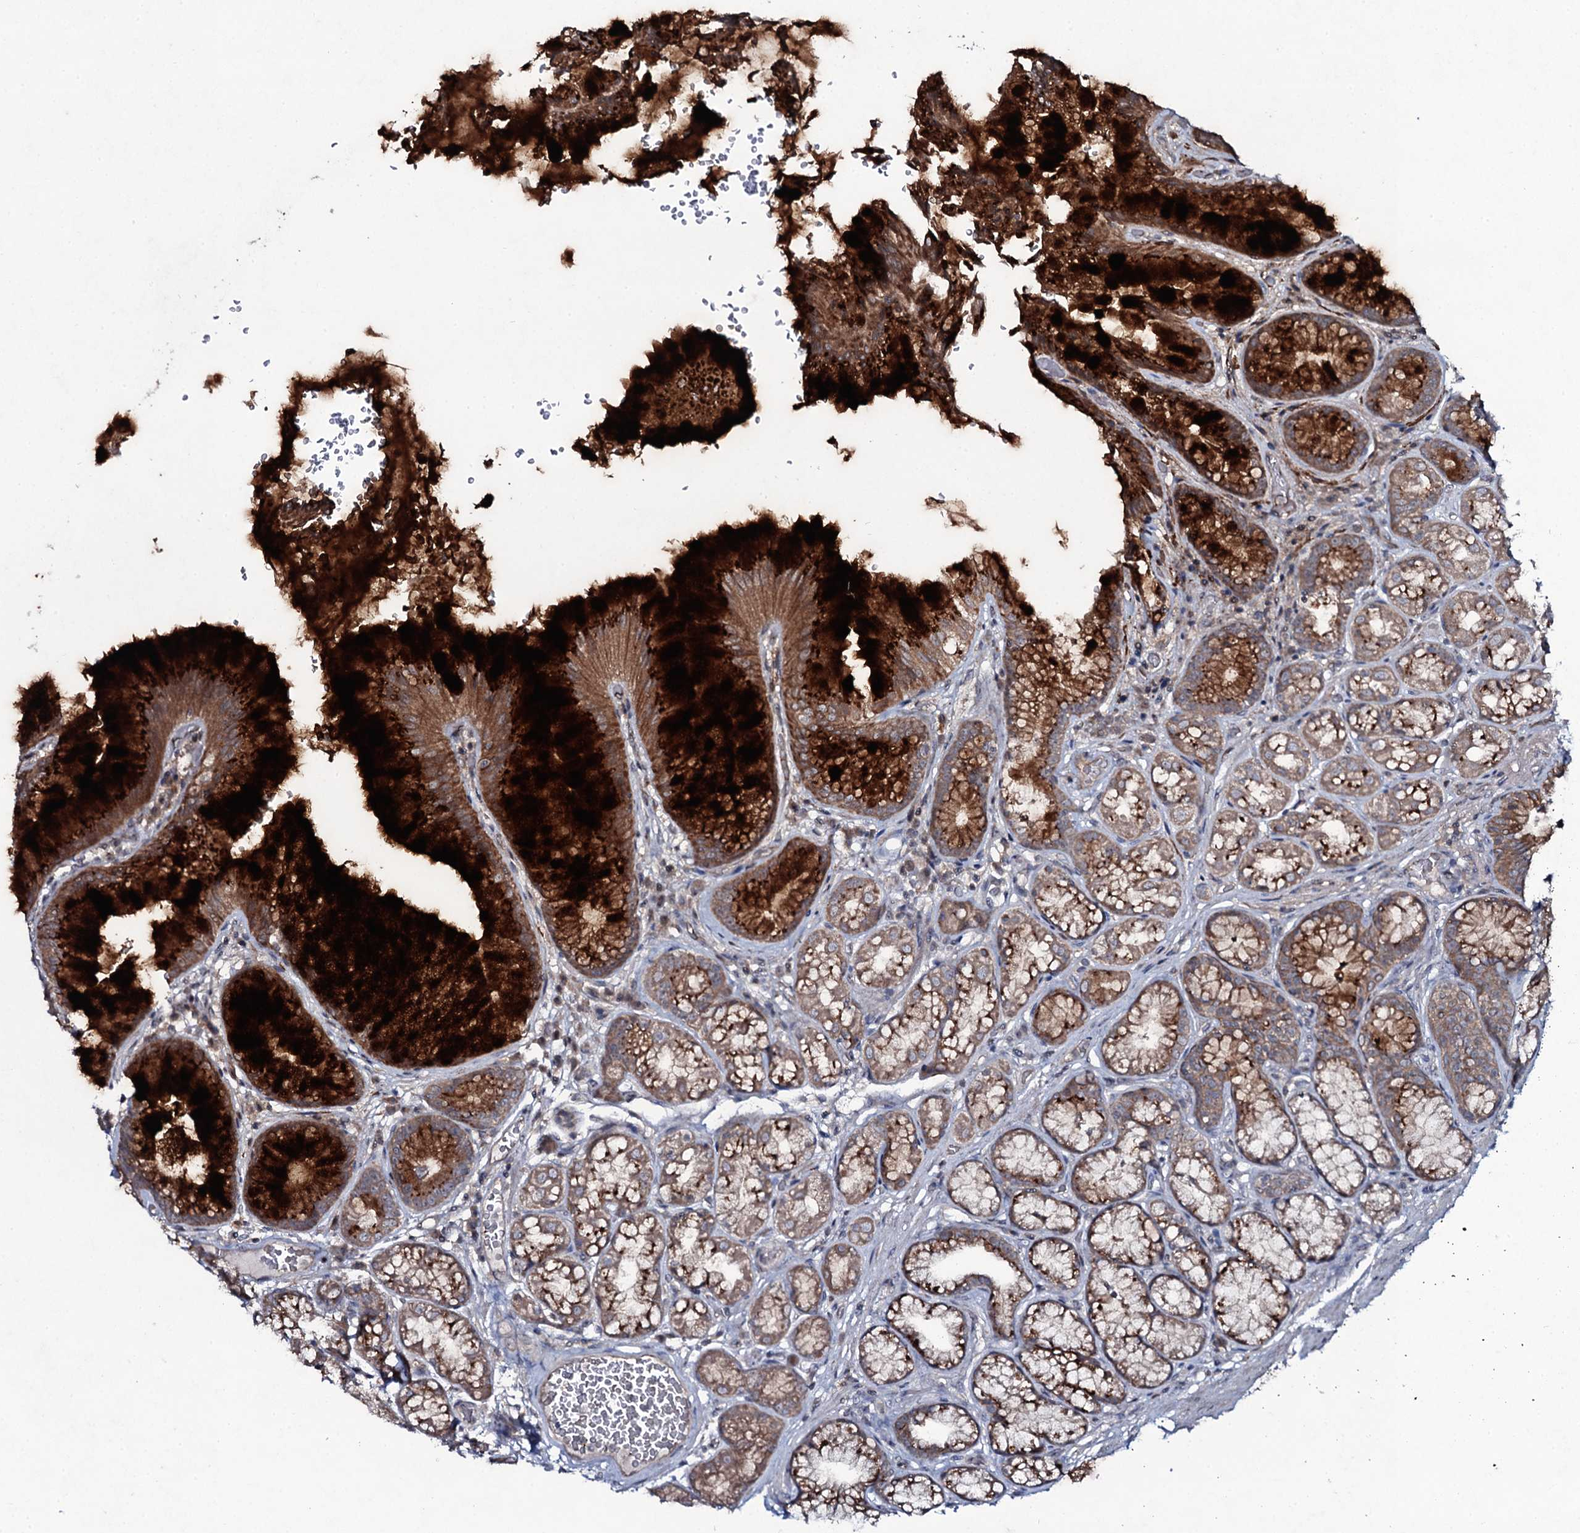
{"staining": {"intensity": "strong", "quantity": "25%-75%", "location": "cytoplasmic/membranous"}, "tissue": "stomach", "cell_type": "Glandular cells", "image_type": "normal", "snomed": [{"axis": "morphology", "description": "Normal tissue, NOS"}, {"axis": "topography", "description": "Stomach"}], "caption": "A high-resolution micrograph shows immunohistochemistry staining of normal stomach, which displays strong cytoplasmic/membranous expression in approximately 25%-75% of glandular cells. (IHC, brightfield microscopy, high magnification).", "gene": "SNAP23", "patient": {"sex": "male", "age": 63}}